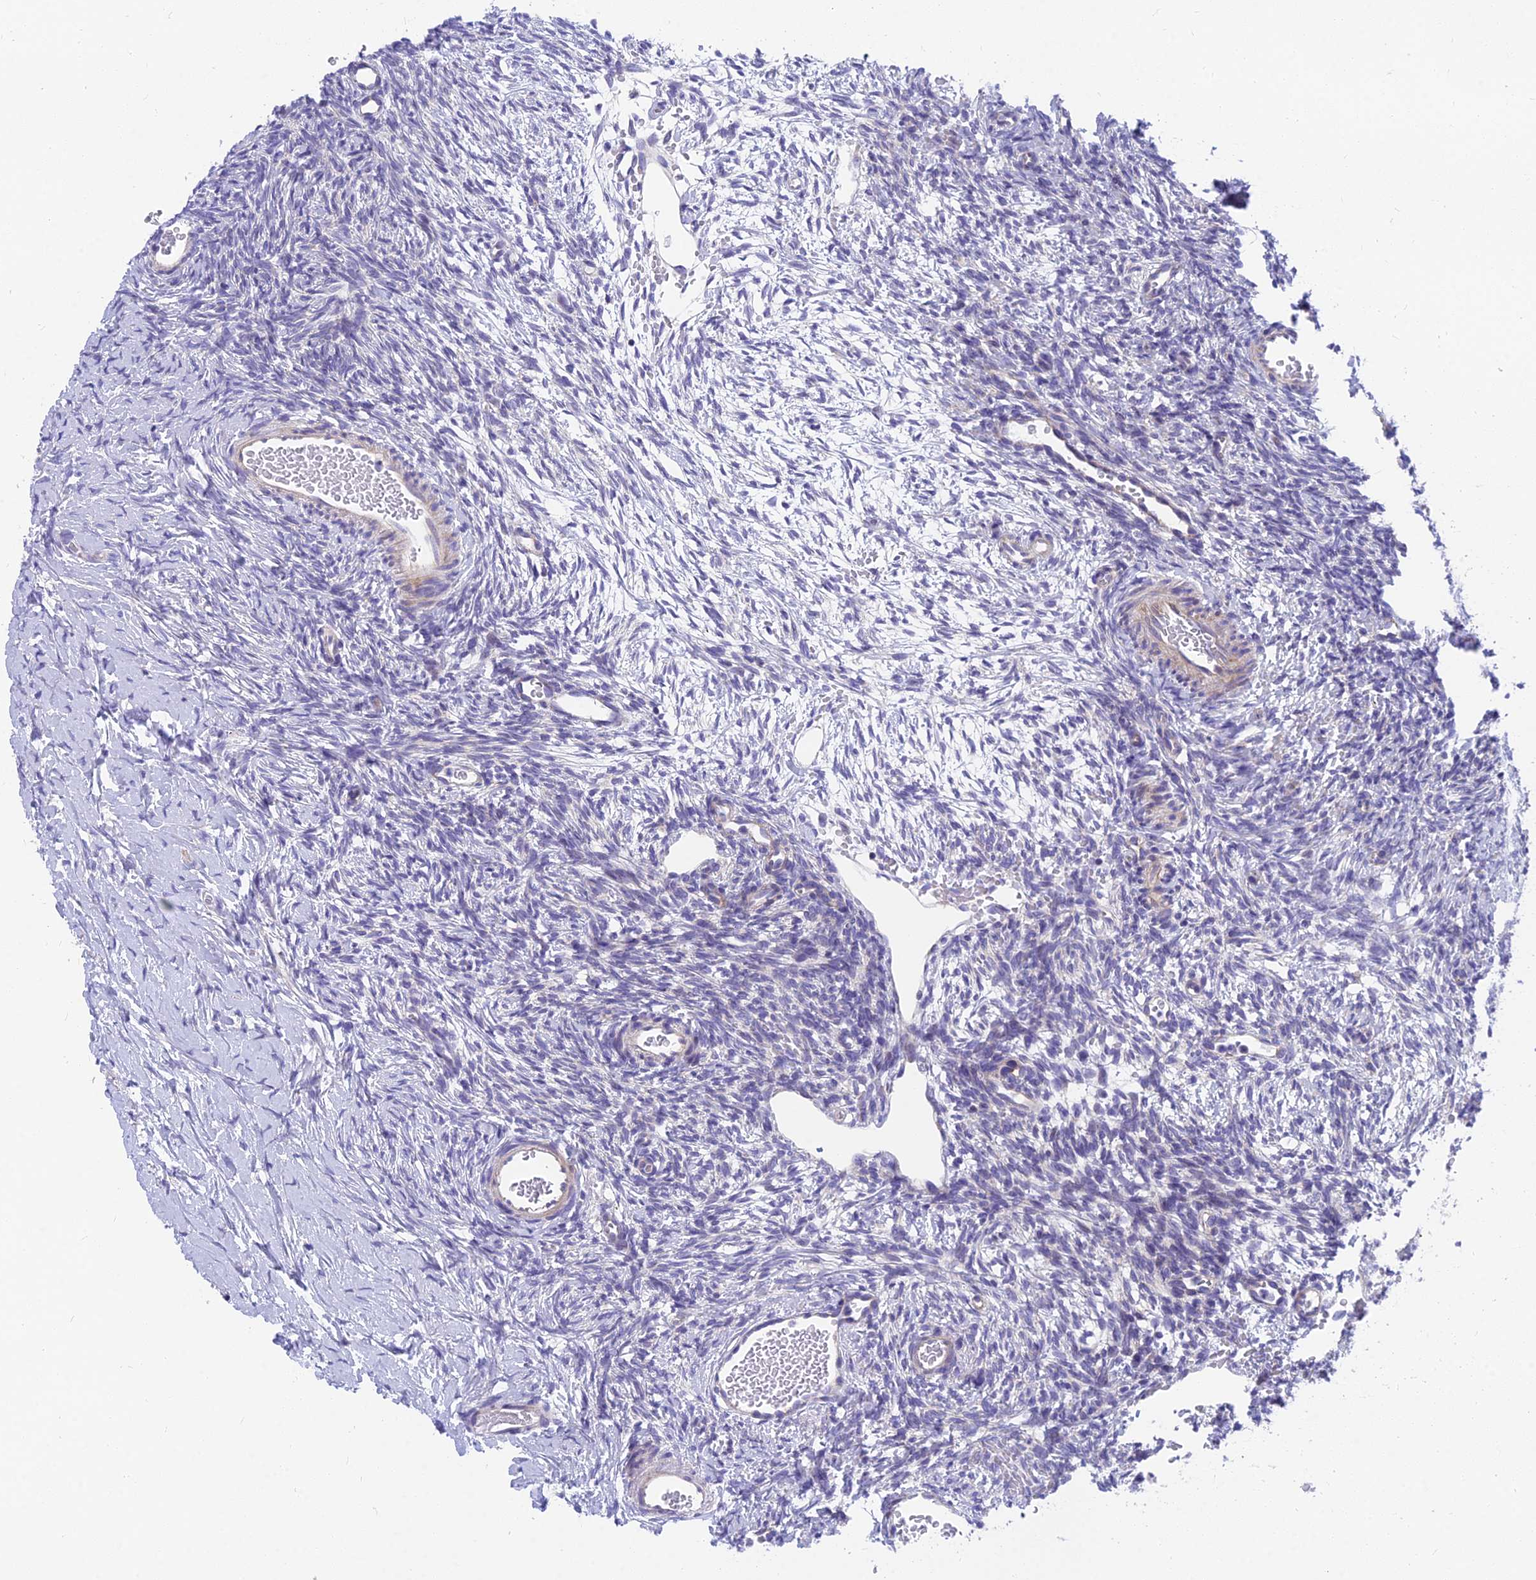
{"staining": {"intensity": "weak", "quantity": "<25%", "location": "cytoplasmic/membranous"}, "tissue": "ovary", "cell_type": "Follicle cells", "image_type": "normal", "snomed": [{"axis": "morphology", "description": "Normal tissue, NOS"}, {"axis": "topography", "description": "Ovary"}], "caption": "Follicle cells are negative for protein expression in unremarkable human ovary. (IHC, brightfield microscopy, high magnification).", "gene": "MVB12A", "patient": {"sex": "female", "age": 39}}